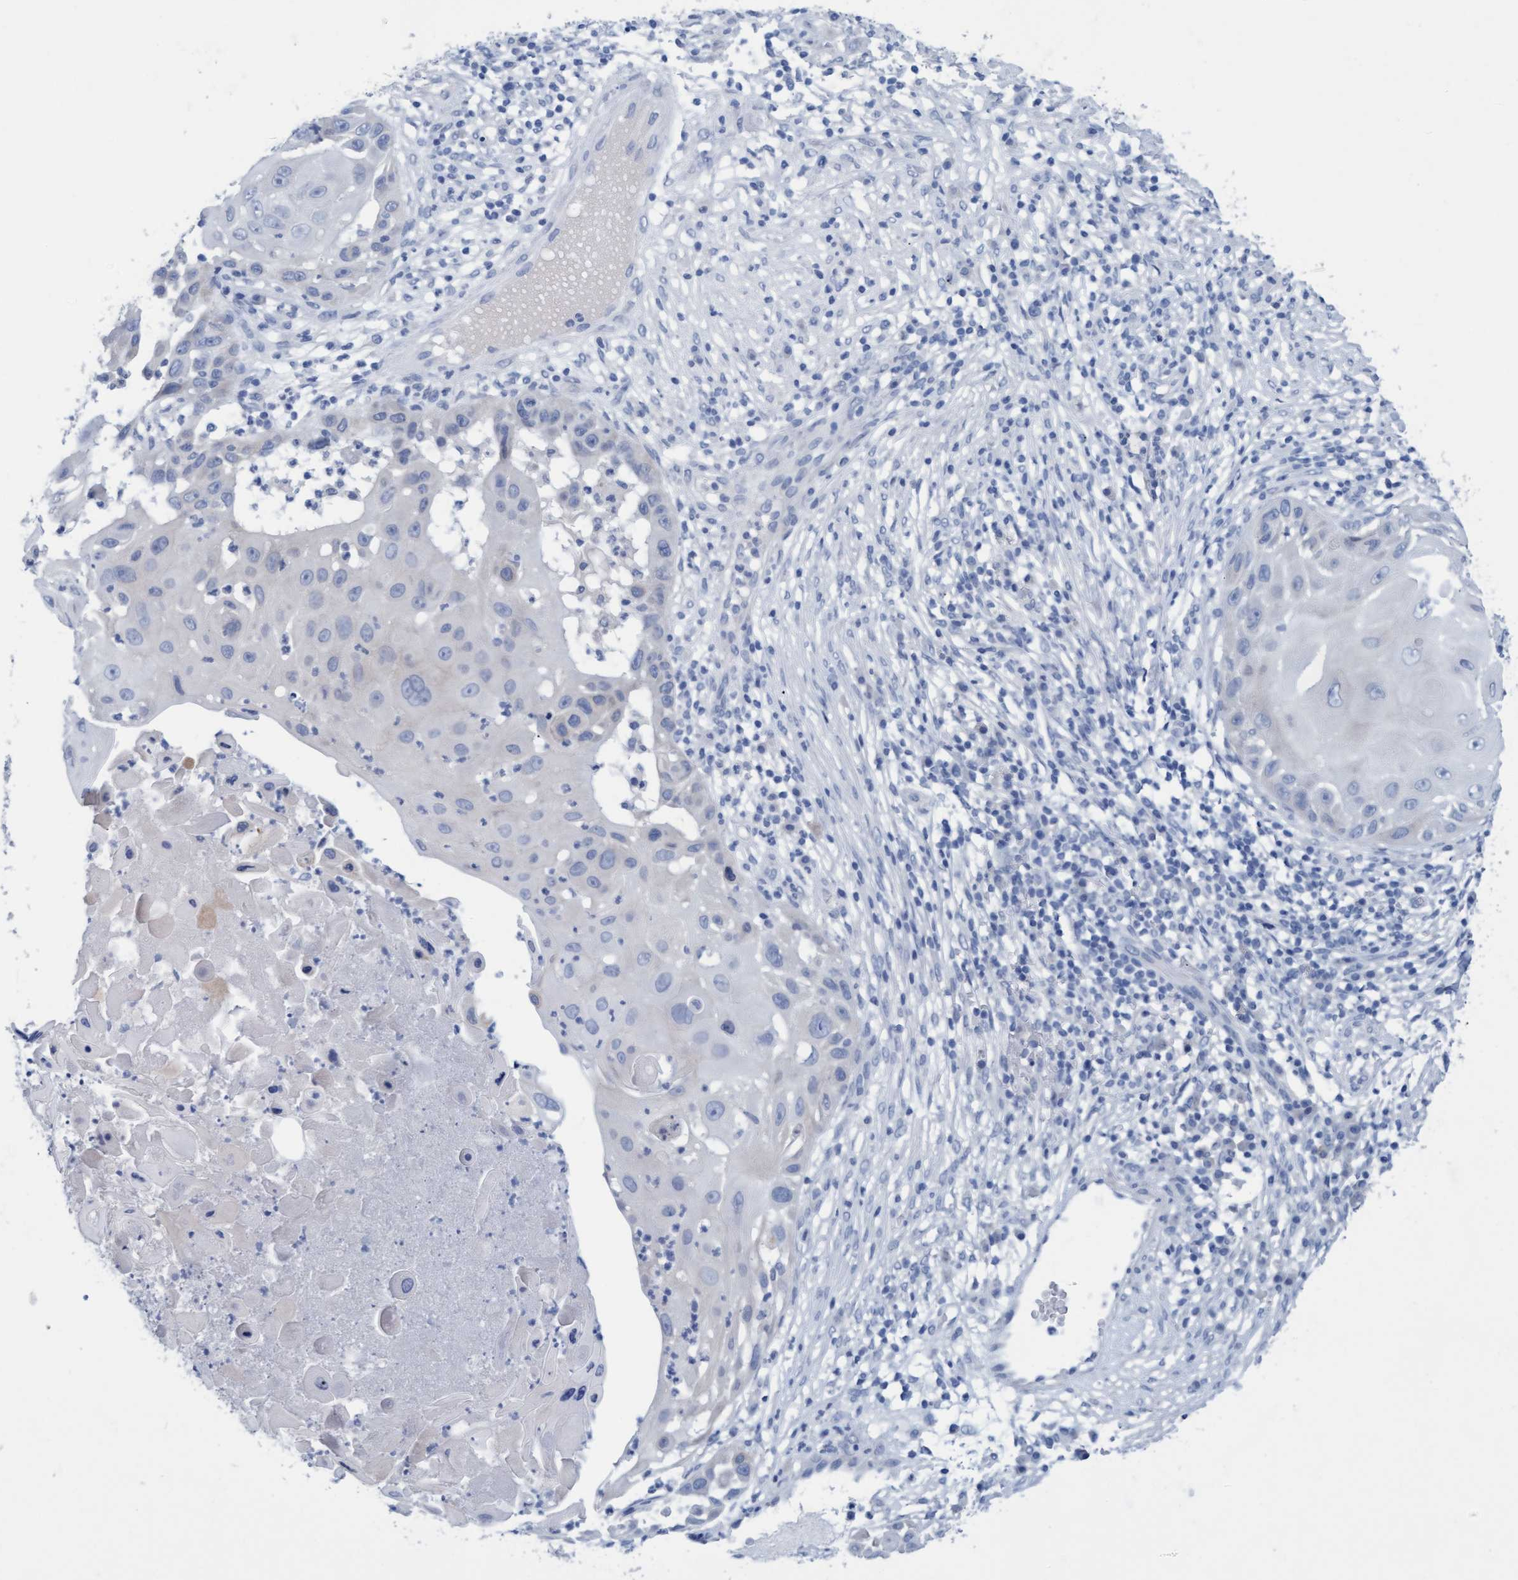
{"staining": {"intensity": "negative", "quantity": "none", "location": "none"}, "tissue": "skin cancer", "cell_type": "Tumor cells", "image_type": "cancer", "snomed": [{"axis": "morphology", "description": "Squamous cell carcinoma, NOS"}, {"axis": "topography", "description": "Skin"}], "caption": "Immunohistochemistry (IHC) of human squamous cell carcinoma (skin) demonstrates no positivity in tumor cells. (Immunohistochemistry, brightfield microscopy, high magnification).", "gene": "SSTR3", "patient": {"sex": "female", "age": 44}}